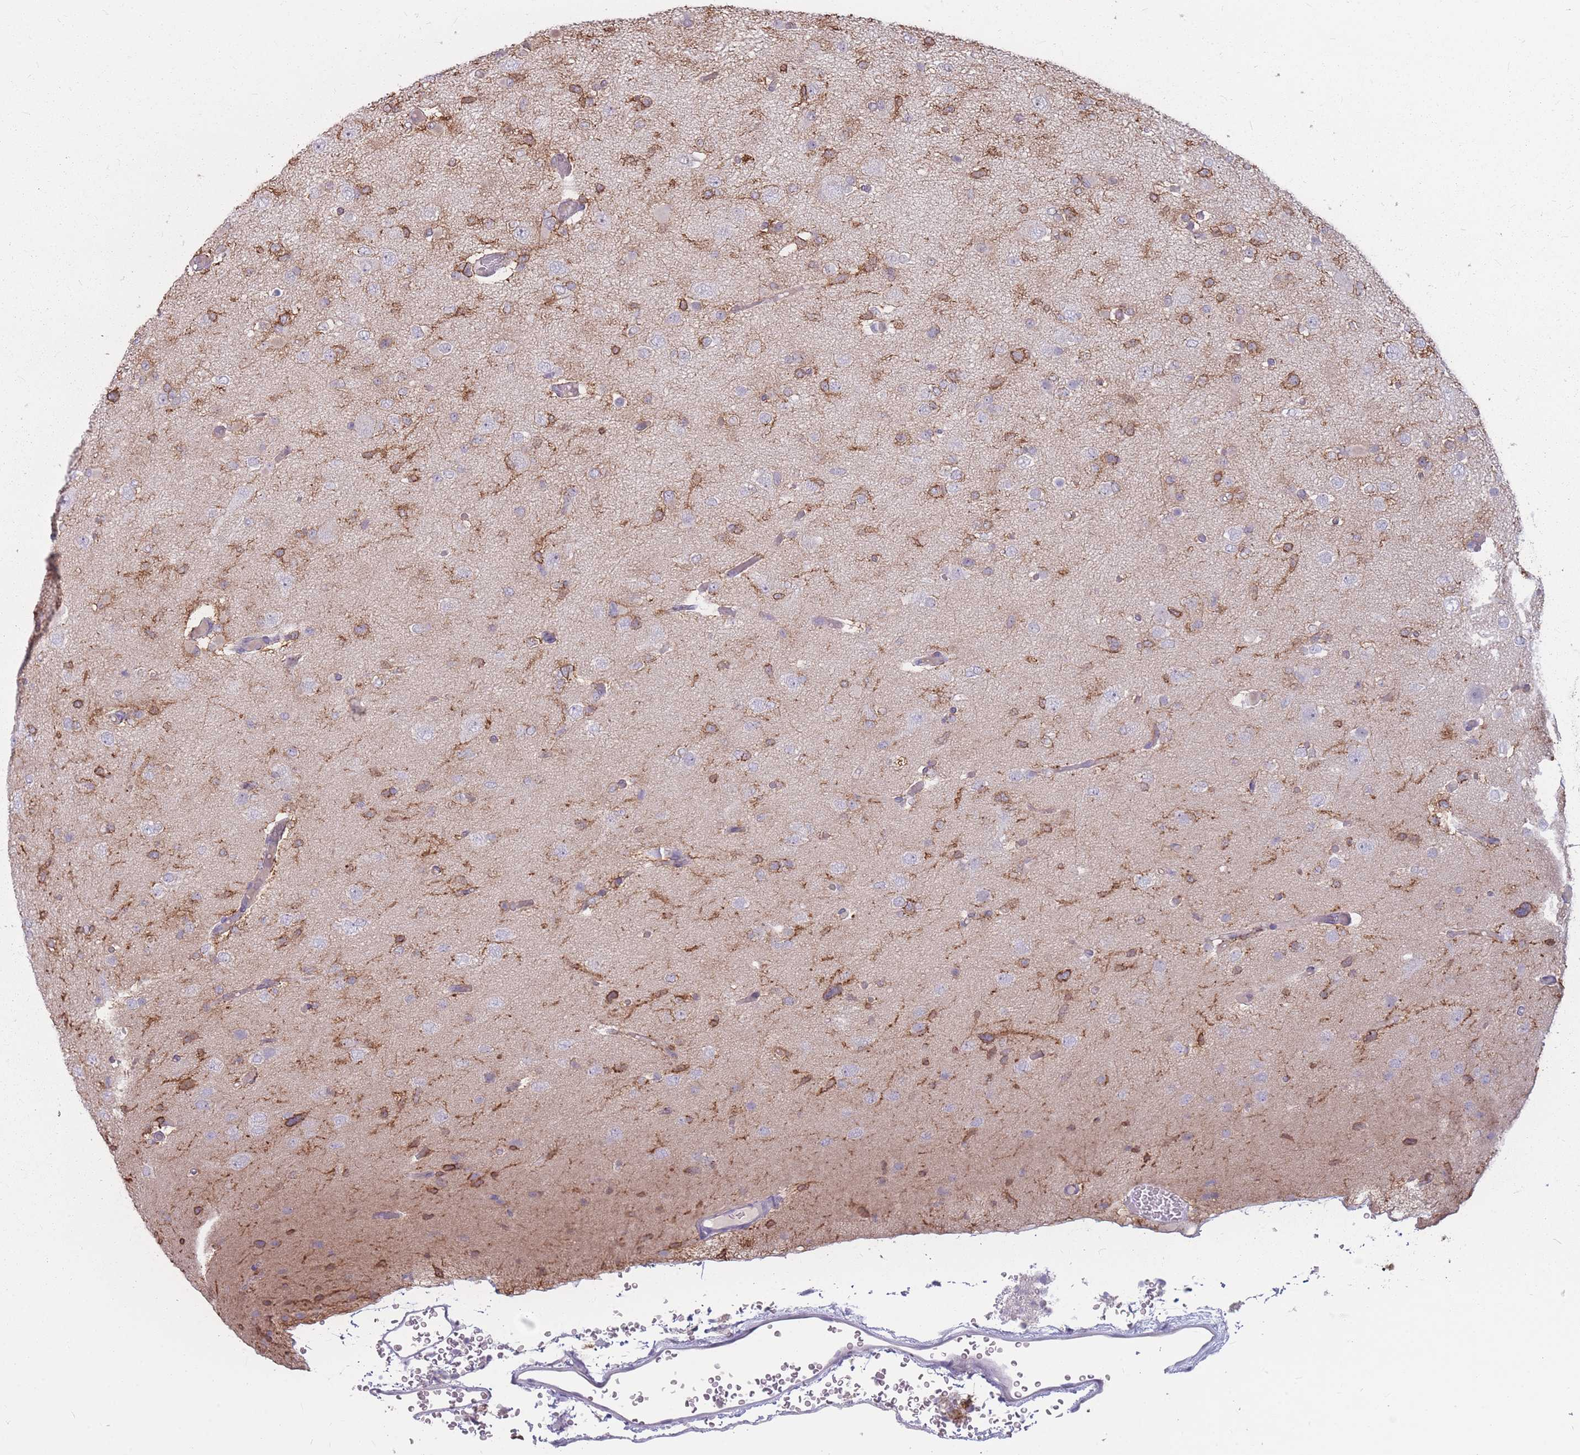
{"staining": {"intensity": "negative", "quantity": "none", "location": "none"}, "tissue": "glioma", "cell_type": "Tumor cells", "image_type": "cancer", "snomed": [{"axis": "morphology", "description": "Glioma, malignant, Low grade"}, {"axis": "topography", "description": "Brain"}], "caption": "Human malignant glioma (low-grade) stained for a protein using immunohistochemistry shows no positivity in tumor cells.", "gene": "GNA11", "patient": {"sex": "female", "age": 22}}